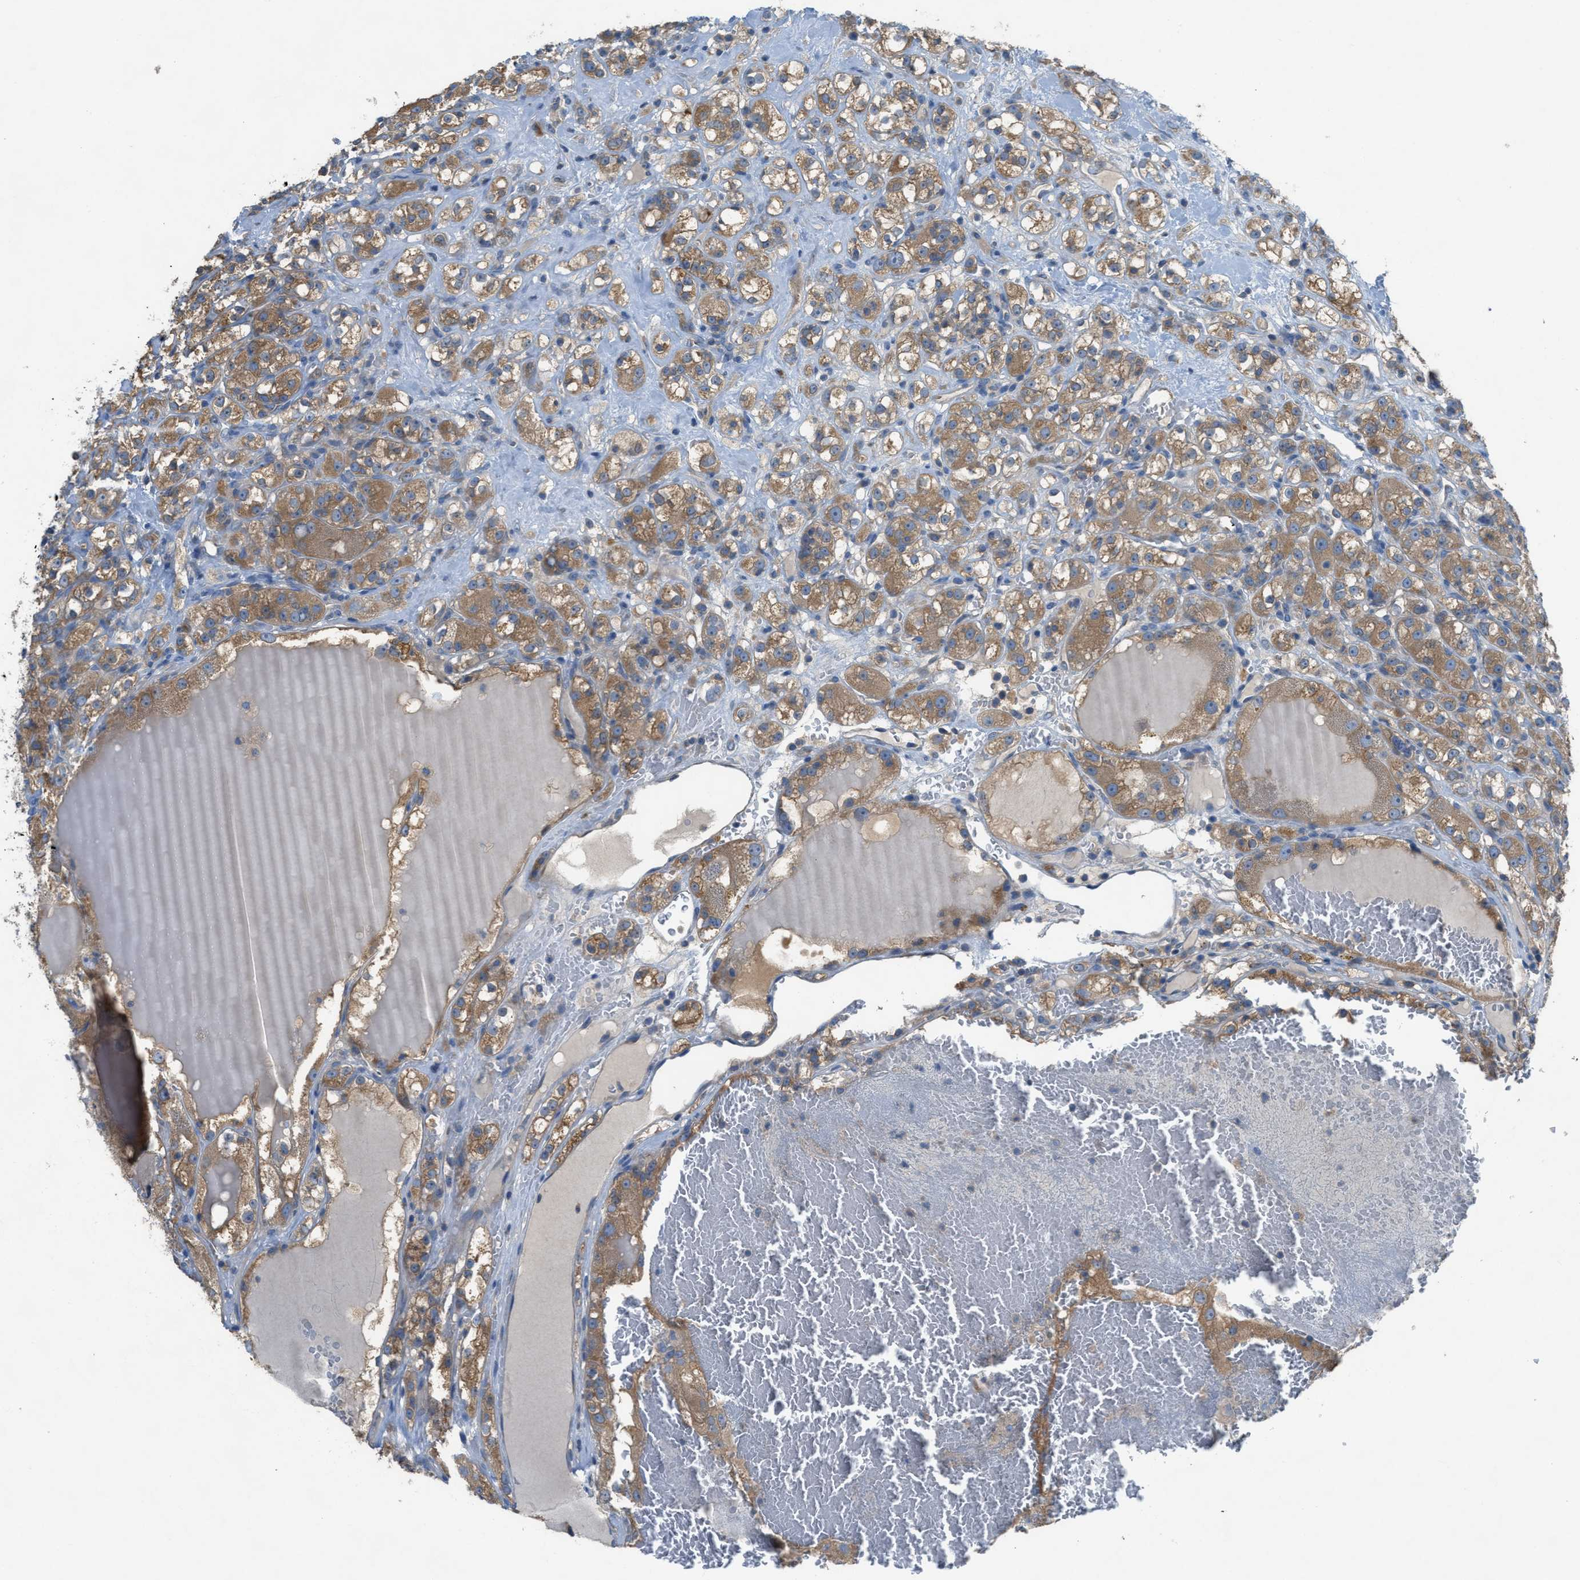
{"staining": {"intensity": "moderate", "quantity": ">75%", "location": "cytoplasmic/membranous"}, "tissue": "renal cancer", "cell_type": "Tumor cells", "image_type": "cancer", "snomed": [{"axis": "morphology", "description": "Normal tissue, NOS"}, {"axis": "morphology", "description": "Adenocarcinoma, NOS"}, {"axis": "topography", "description": "Kidney"}], "caption": "Protein staining of adenocarcinoma (renal) tissue exhibits moderate cytoplasmic/membranous expression in approximately >75% of tumor cells.", "gene": "UBA5", "patient": {"sex": "male", "age": 61}}